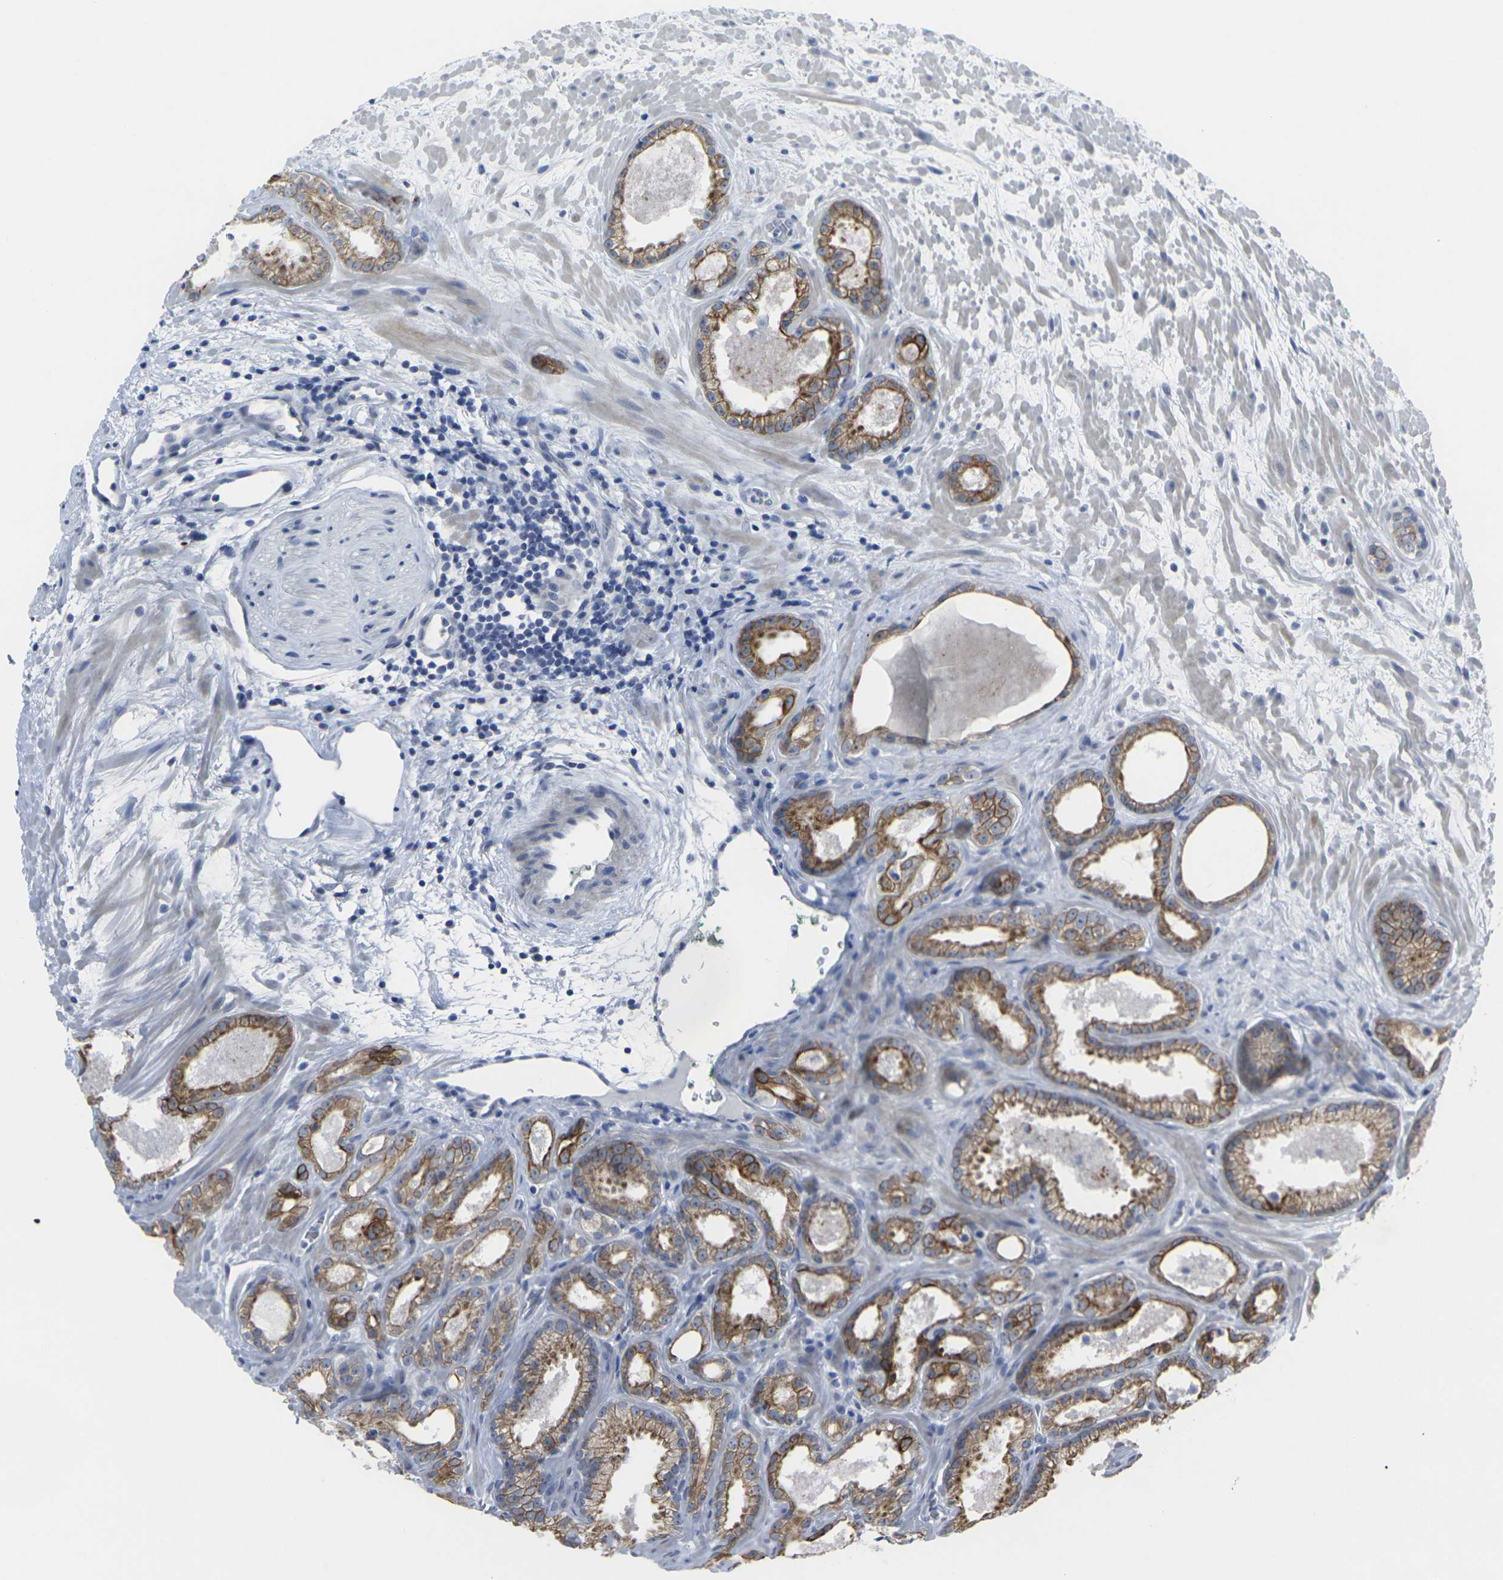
{"staining": {"intensity": "moderate", "quantity": ">75%", "location": "cytoplasmic/membranous"}, "tissue": "prostate cancer", "cell_type": "Tumor cells", "image_type": "cancer", "snomed": [{"axis": "morphology", "description": "Adenocarcinoma, Low grade"}, {"axis": "topography", "description": "Prostate"}], "caption": "Protein positivity by IHC displays moderate cytoplasmic/membranous expression in about >75% of tumor cells in prostate cancer (adenocarcinoma (low-grade)).", "gene": "ANKRD46", "patient": {"sex": "male", "age": 57}}